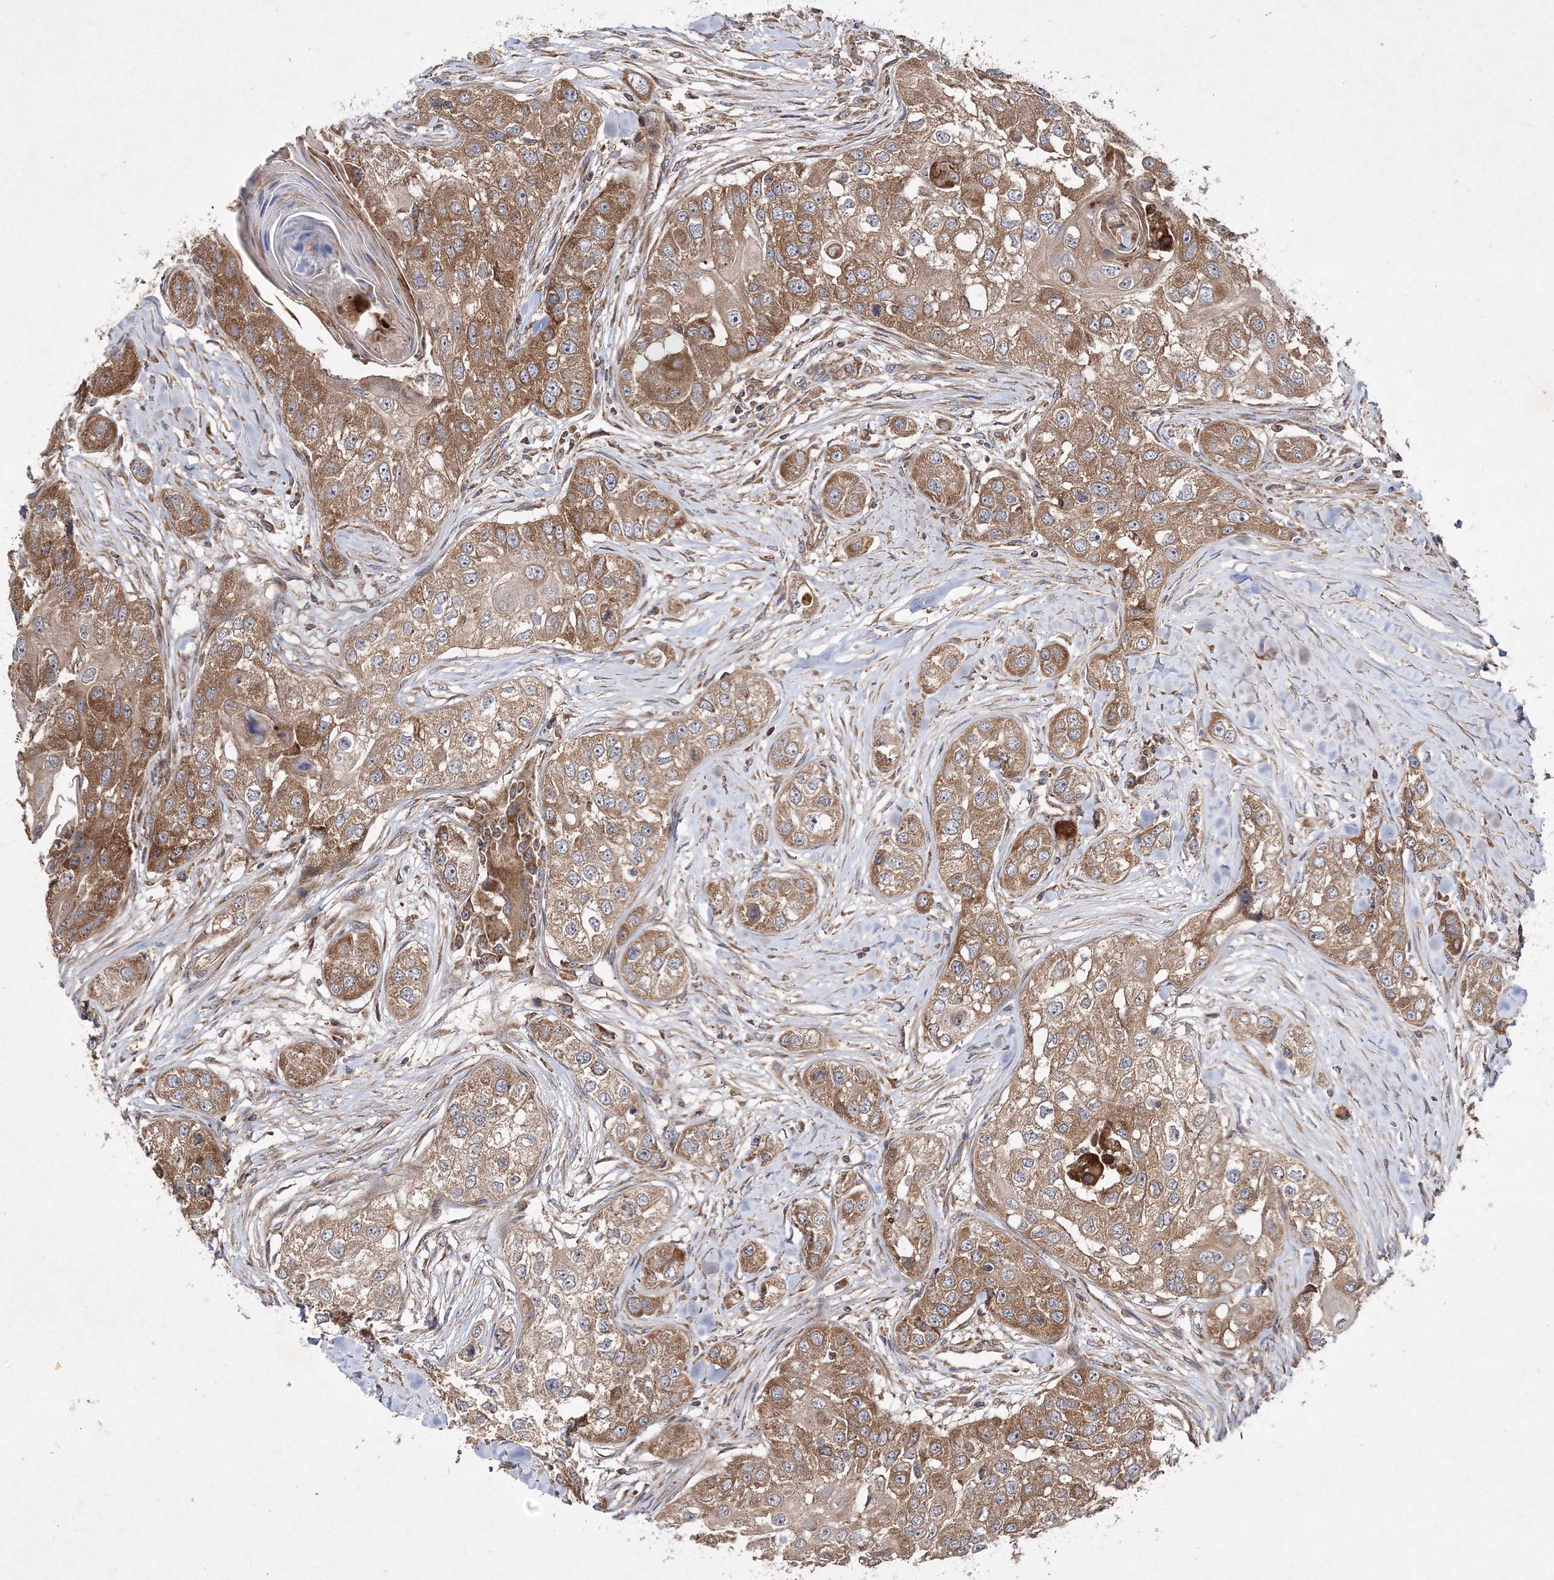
{"staining": {"intensity": "moderate", "quantity": ">75%", "location": "cytoplasmic/membranous"}, "tissue": "head and neck cancer", "cell_type": "Tumor cells", "image_type": "cancer", "snomed": [{"axis": "morphology", "description": "Normal tissue, NOS"}, {"axis": "morphology", "description": "Squamous cell carcinoma, NOS"}, {"axis": "topography", "description": "Skeletal muscle"}, {"axis": "topography", "description": "Head-Neck"}], "caption": "There is medium levels of moderate cytoplasmic/membranous expression in tumor cells of head and neck cancer (squamous cell carcinoma), as demonstrated by immunohistochemical staining (brown color).", "gene": "DNAJC13", "patient": {"sex": "male", "age": 51}}